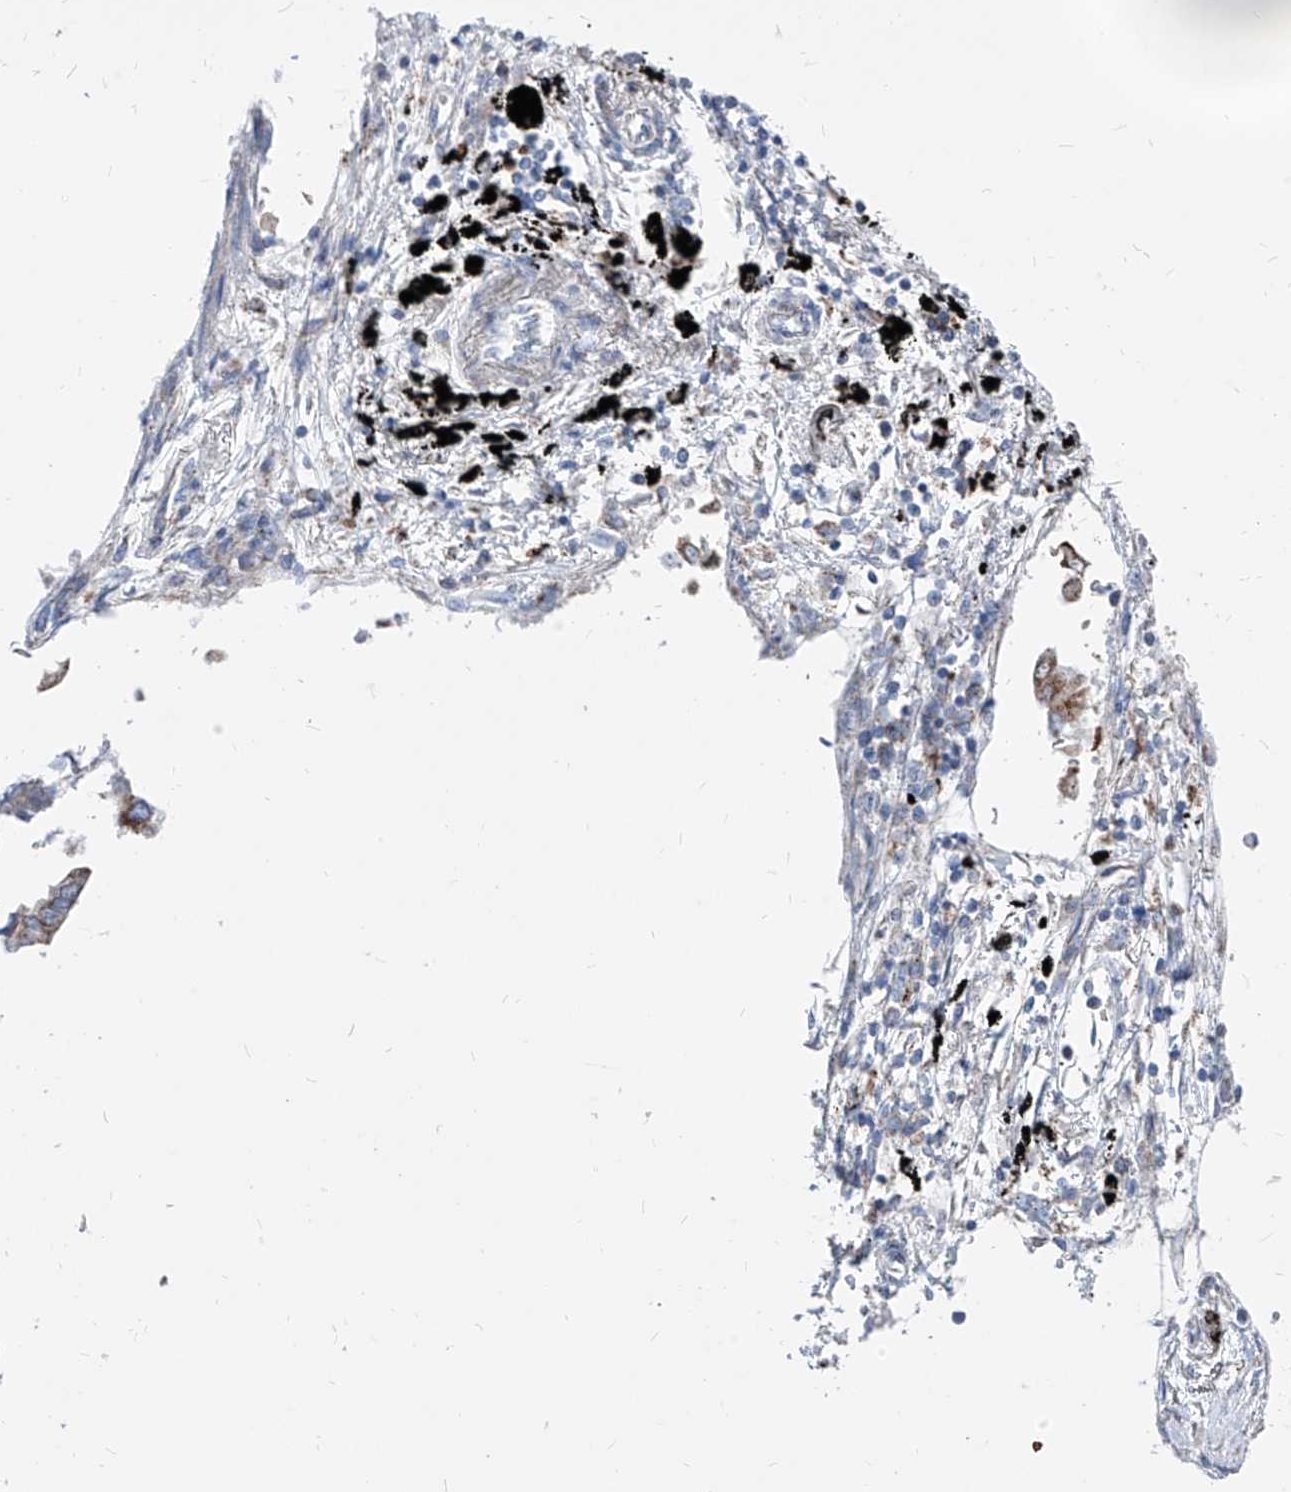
{"staining": {"intensity": "moderate", "quantity": ">75%", "location": "cytoplasmic/membranous"}, "tissue": "lung cancer", "cell_type": "Tumor cells", "image_type": "cancer", "snomed": [{"axis": "morphology", "description": "Adenocarcinoma, NOS"}, {"axis": "topography", "description": "Lung"}], "caption": "Immunohistochemical staining of human lung cancer shows moderate cytoplasmic/membranous protein positivity in about >75% of tumor cells. The staining was performed using DAB (3,3'-diaminobenzidine), with brown indicating positive protein expression. Nuclei are stained blue with hematoxylin.", "gene": "AGPS", "patient": {"sex": "female", "age": 67}}